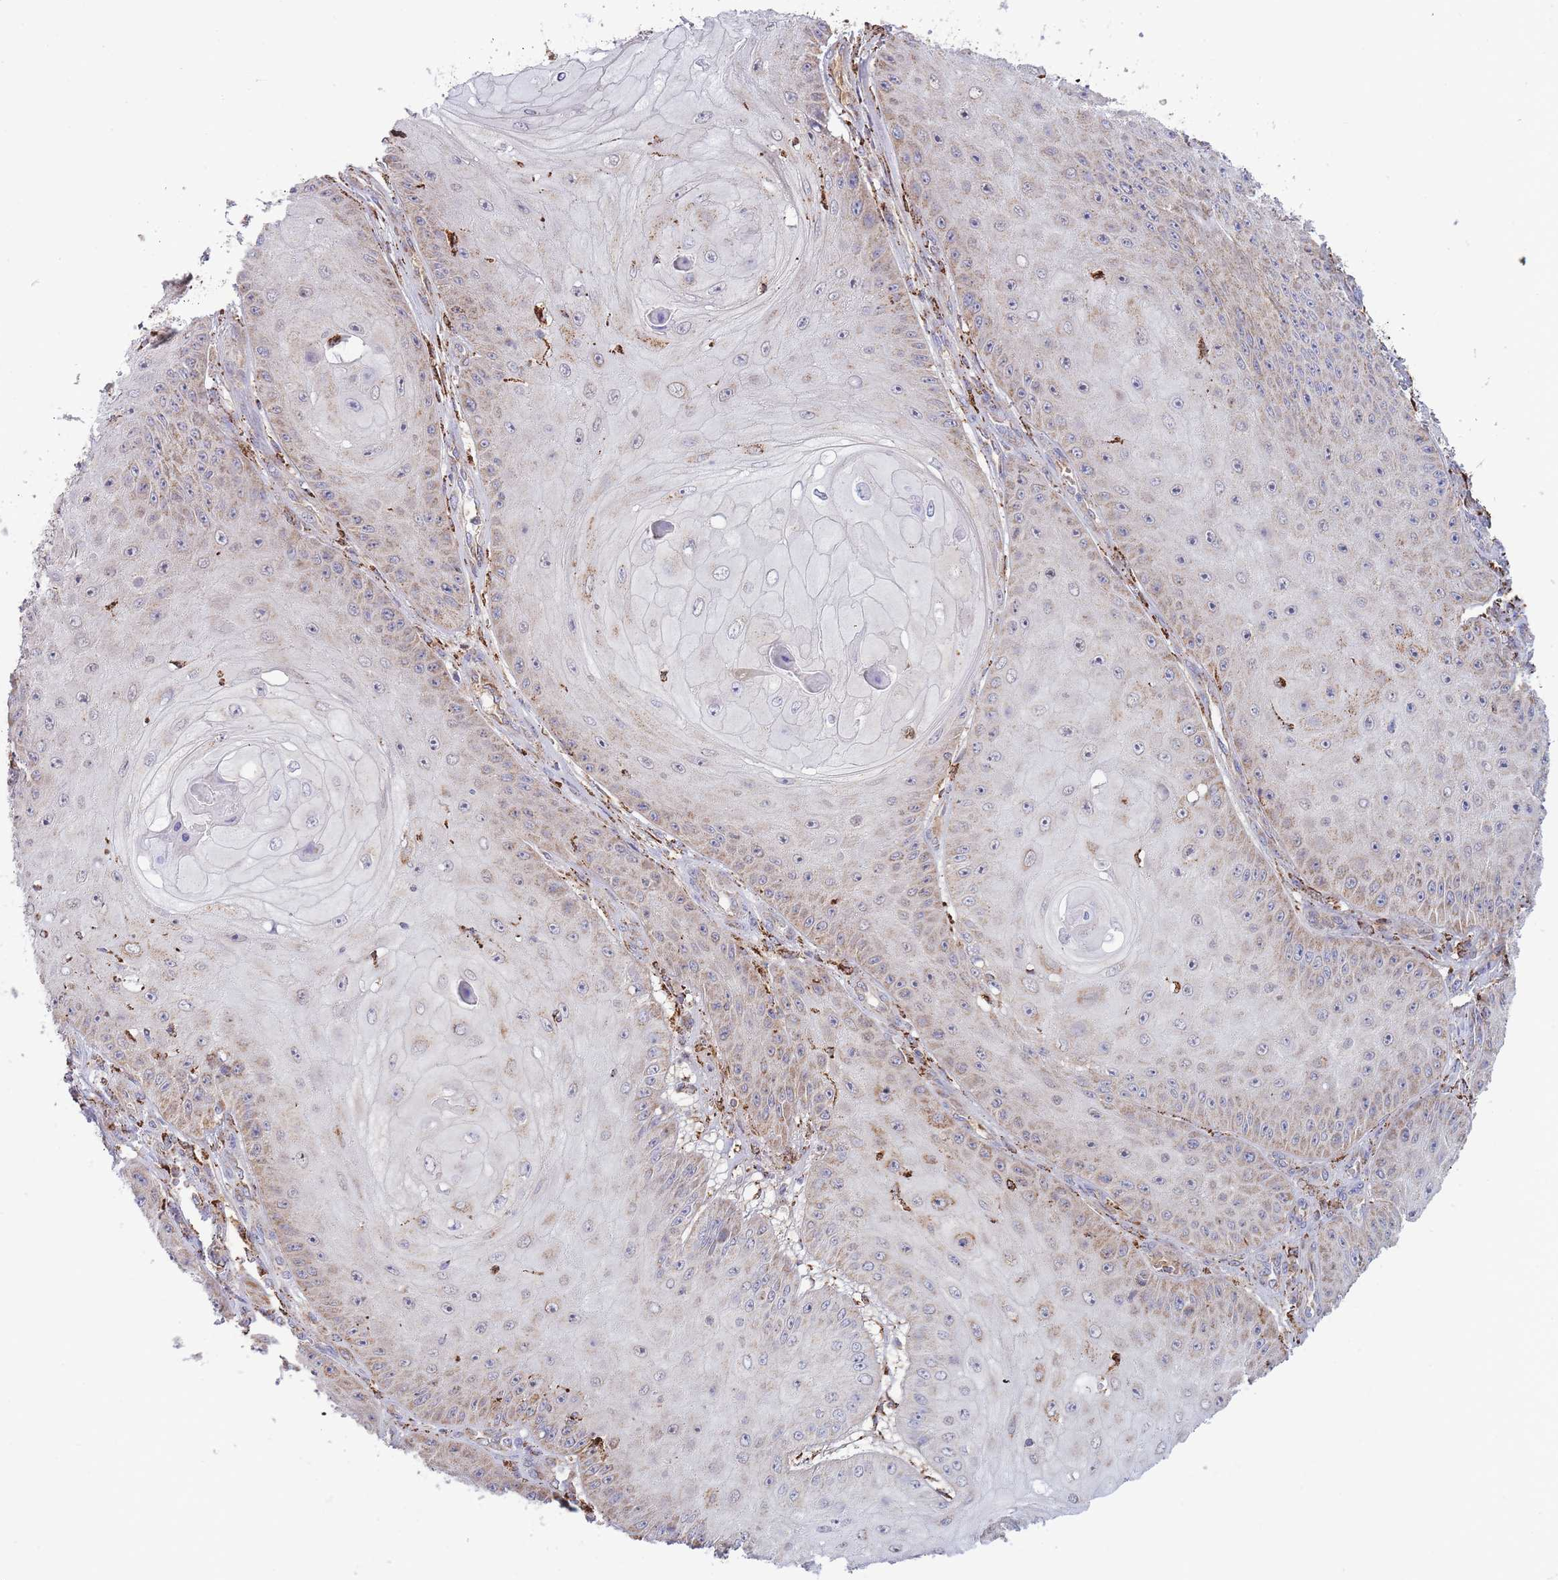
{"staining": {"intensity": "weak", "quantity": "<25%", "location": "cytoplasmic/membranous"}, "tissue": "skin cancer", "cell_type": "Tumor cells", "image_type": "cancer", "snomed": [{"axis": "morphology", "description": "Squamous cell carcinoma, NOS"}, {"axis": "topography", "description": "Skin"}], "caption": "High power microscopy image of an immunohistochemistry (IHC) histopathology image of skin squamous cell carcinoma, revealing no significant positivity in tumor cells.", "gene": "MRPL17", "patient": {"sex": "male", "age": 70}}